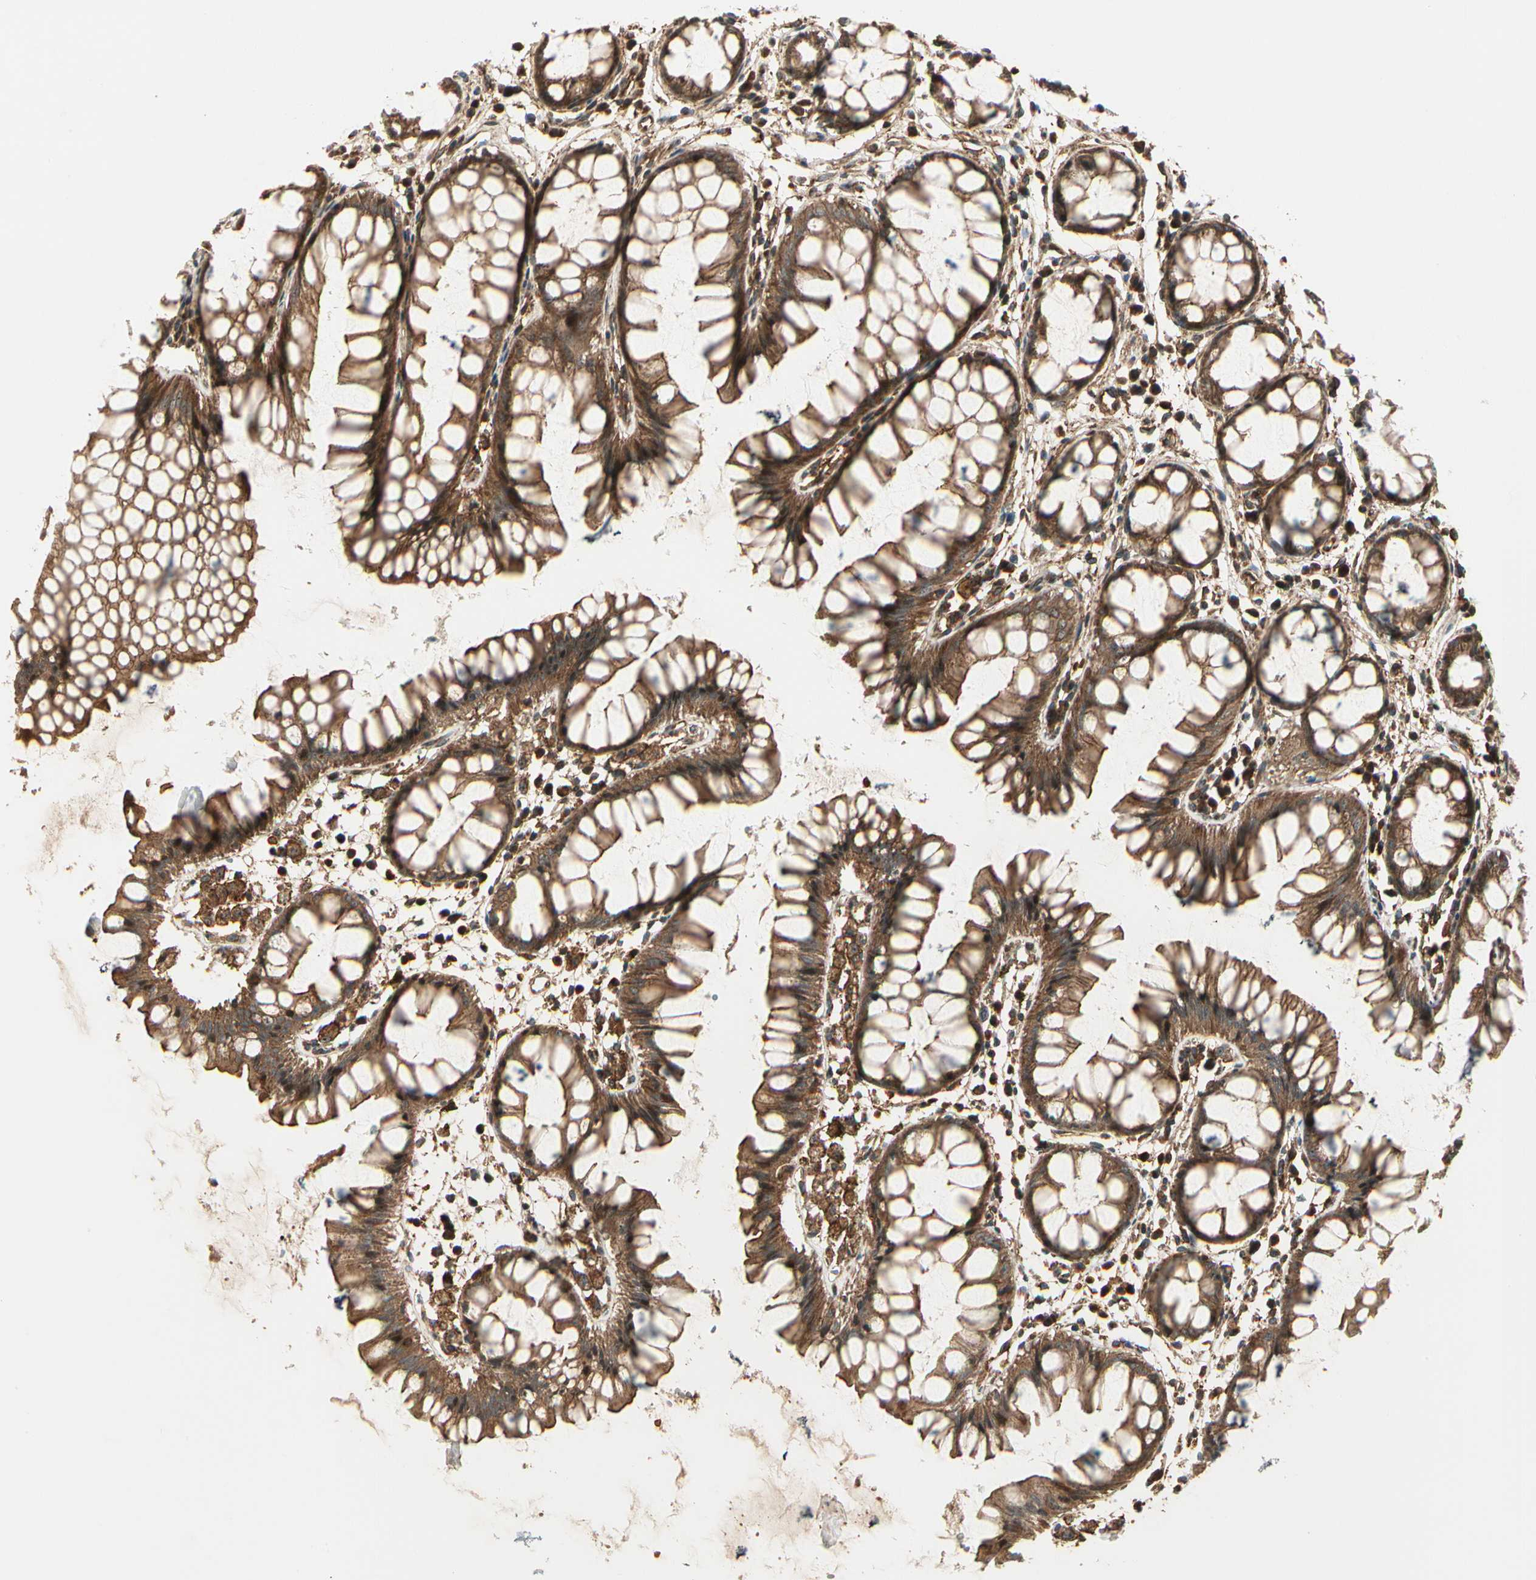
{"staining": {"intensity": "strong", "quantity": ">75%", "location": "cytoplasmic/membranous"}, "tissue": "rectum", "cell_type": "Glandular cells", "image_type": "normal", "snomed": [{"axis": "morphology", "description": "Normal tissue, NOS"}, {"axis": "morphology", "description": "Adenocarcinoma, NOS"}, {"axis": "topography", "description": "Rectum"}], "caption": "This micrograph displays IHC staining of benign rectum, with high strong cytoplasmic/membranous positivity in approximately >75% of glandular cells.", "gene": "FKBP15", "patient": {"sex": "female", "age": 65}}